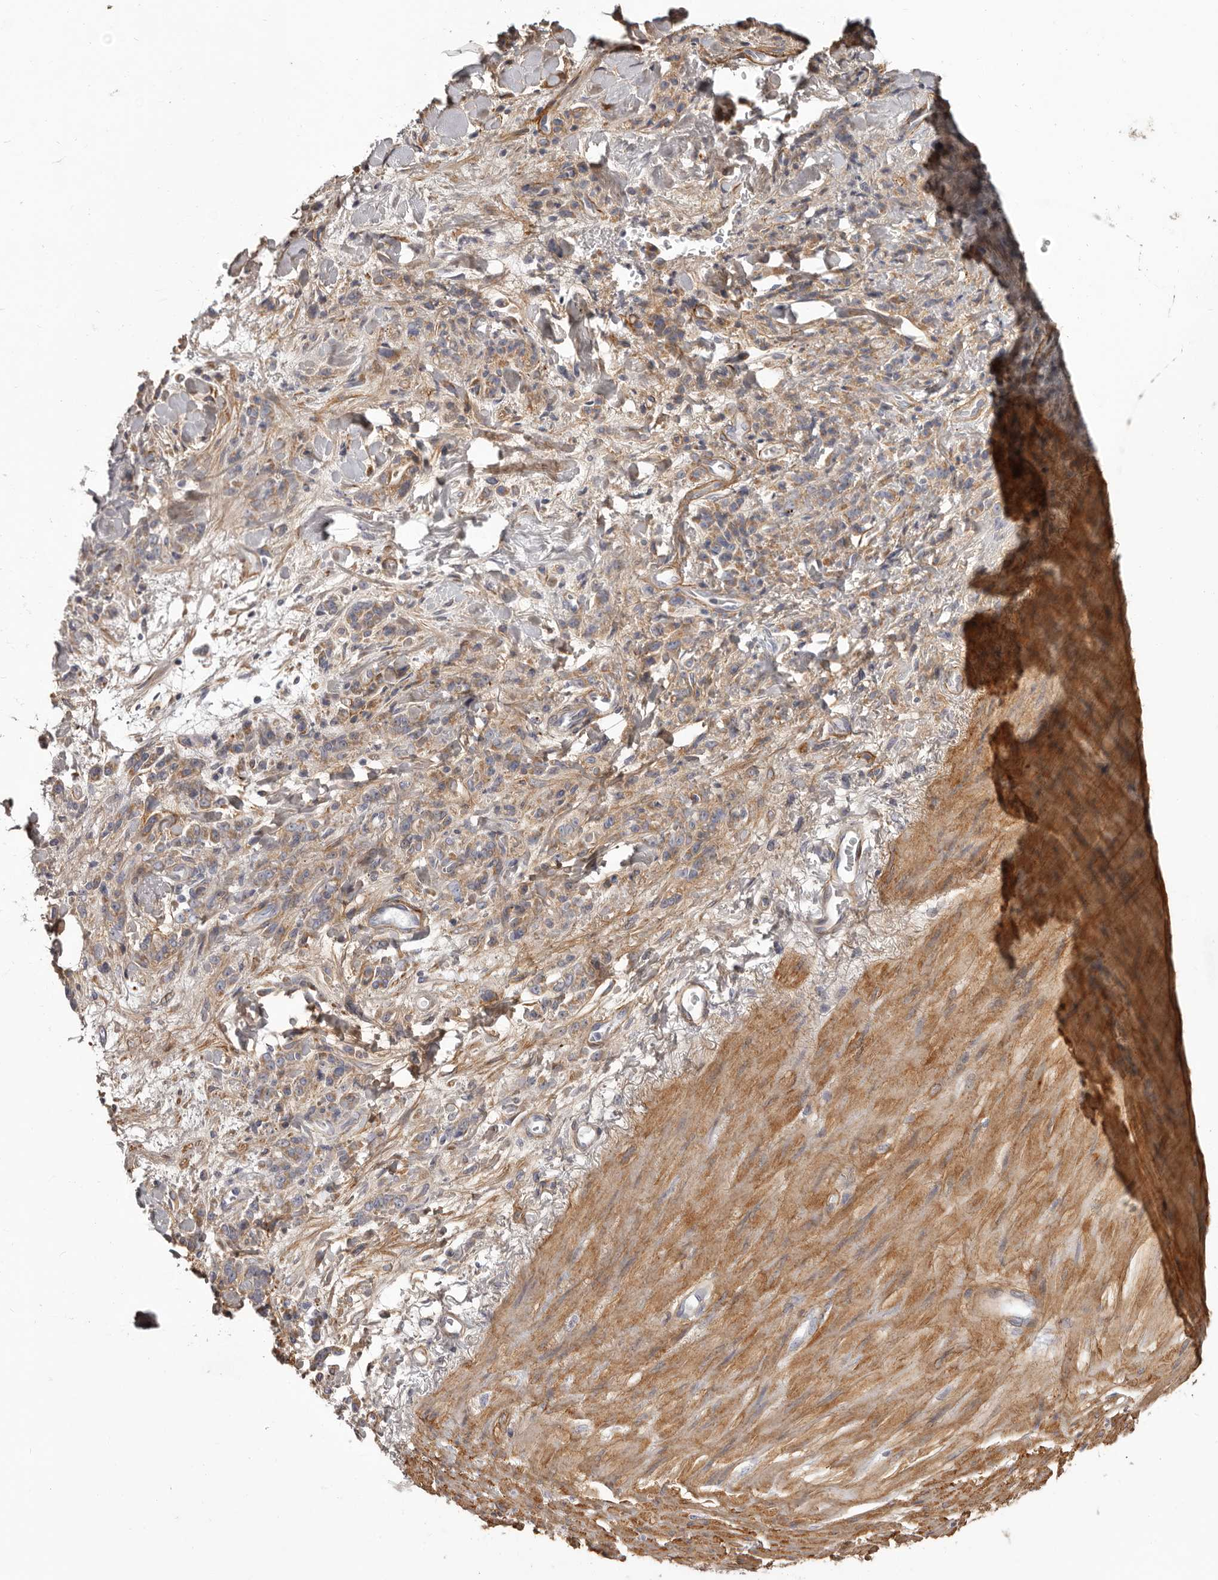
{"staining": {"intensity": "weak", "quantity": "25%-75%", "location": "cytoplasmic/membranous"}, "tissue": "stomach cancer", "cell_type": "Tumor cells", "image_type": "cancer", "snomed": [{"axis": "morphology", "description": "Normal tissue, NOS"}, {"axis": "morphology", "description": "Adenocarcinoma, NOS"}, {"axis": "topography", "description": "Stomach"}], "caption": "Immunohistochemistry (IHC) histopathology image of neoplastic tissue: adenocarcinoma (stomach) stained using immunohistochemistry demonstrates low levels of weak protein expression localized specifically in the cytoplasmic/membranous of tumor cells, appearing as a cytoplasmic/membranous brown color.", "gene": "MRPS10", "patient": {"sex": "male", "age": 82}}